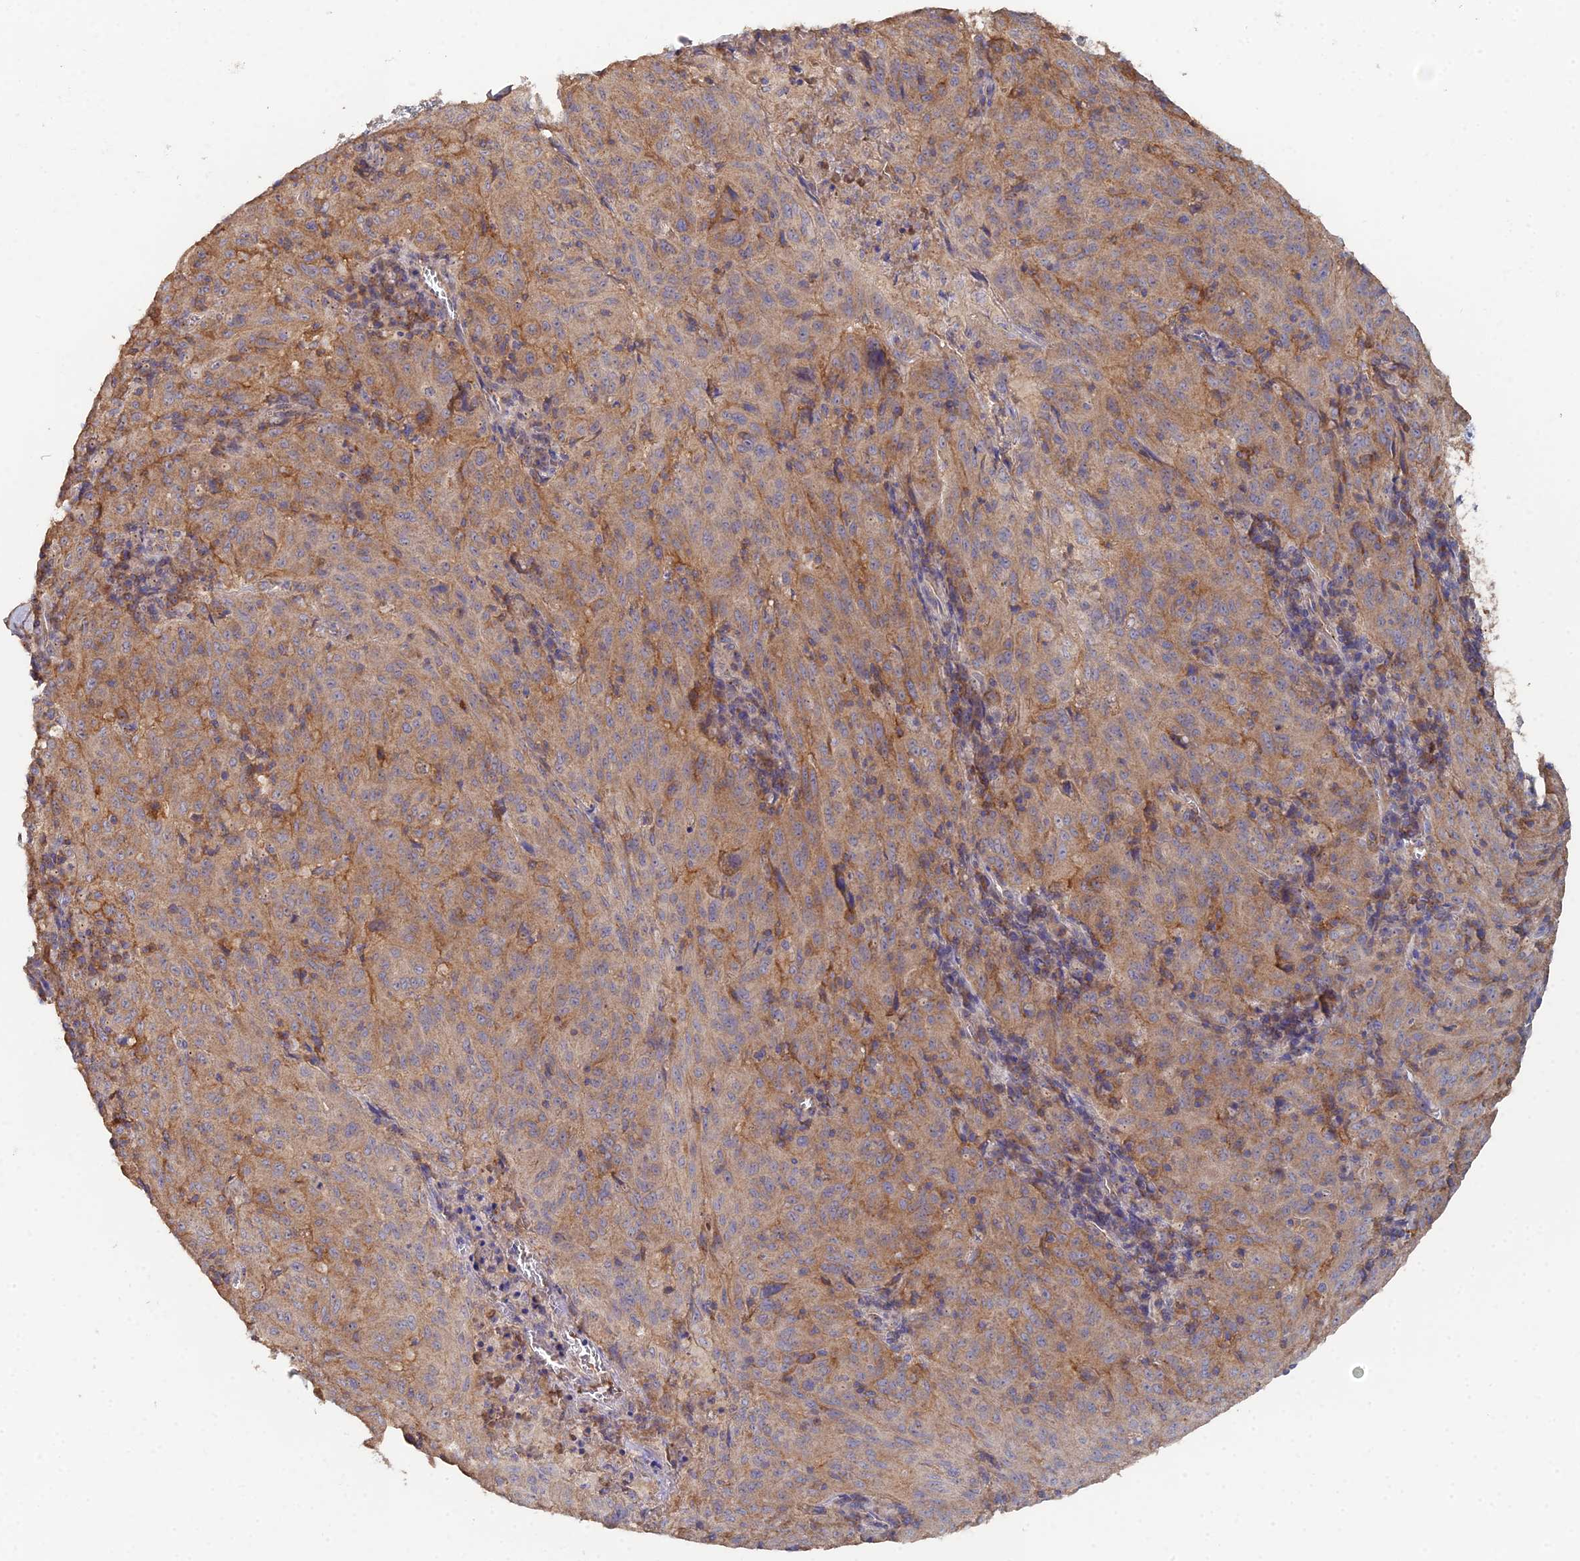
{"staining": {"intensity": "moderate", "quantity": "25%-75%", "location": "cytoplasmic/membranous"}, "tissue": "pancreatic cancer", "cell_type": "Tumor cells", "image_type": "cancer", "snomed": [{"axis": "morphology", "description": "Adenocarcinoma, NOS"}, {"axis": "topography", "description": "Pancreas"}], "caption": "DAB immunohistochemical staining of pancreatic cancer displays moderate cytoplasmic/membranous protein expression in approximately 25%-75% of tumor cells.", "gene": "SPANXN4", "patient": {"sex": "male", "age": 63}}